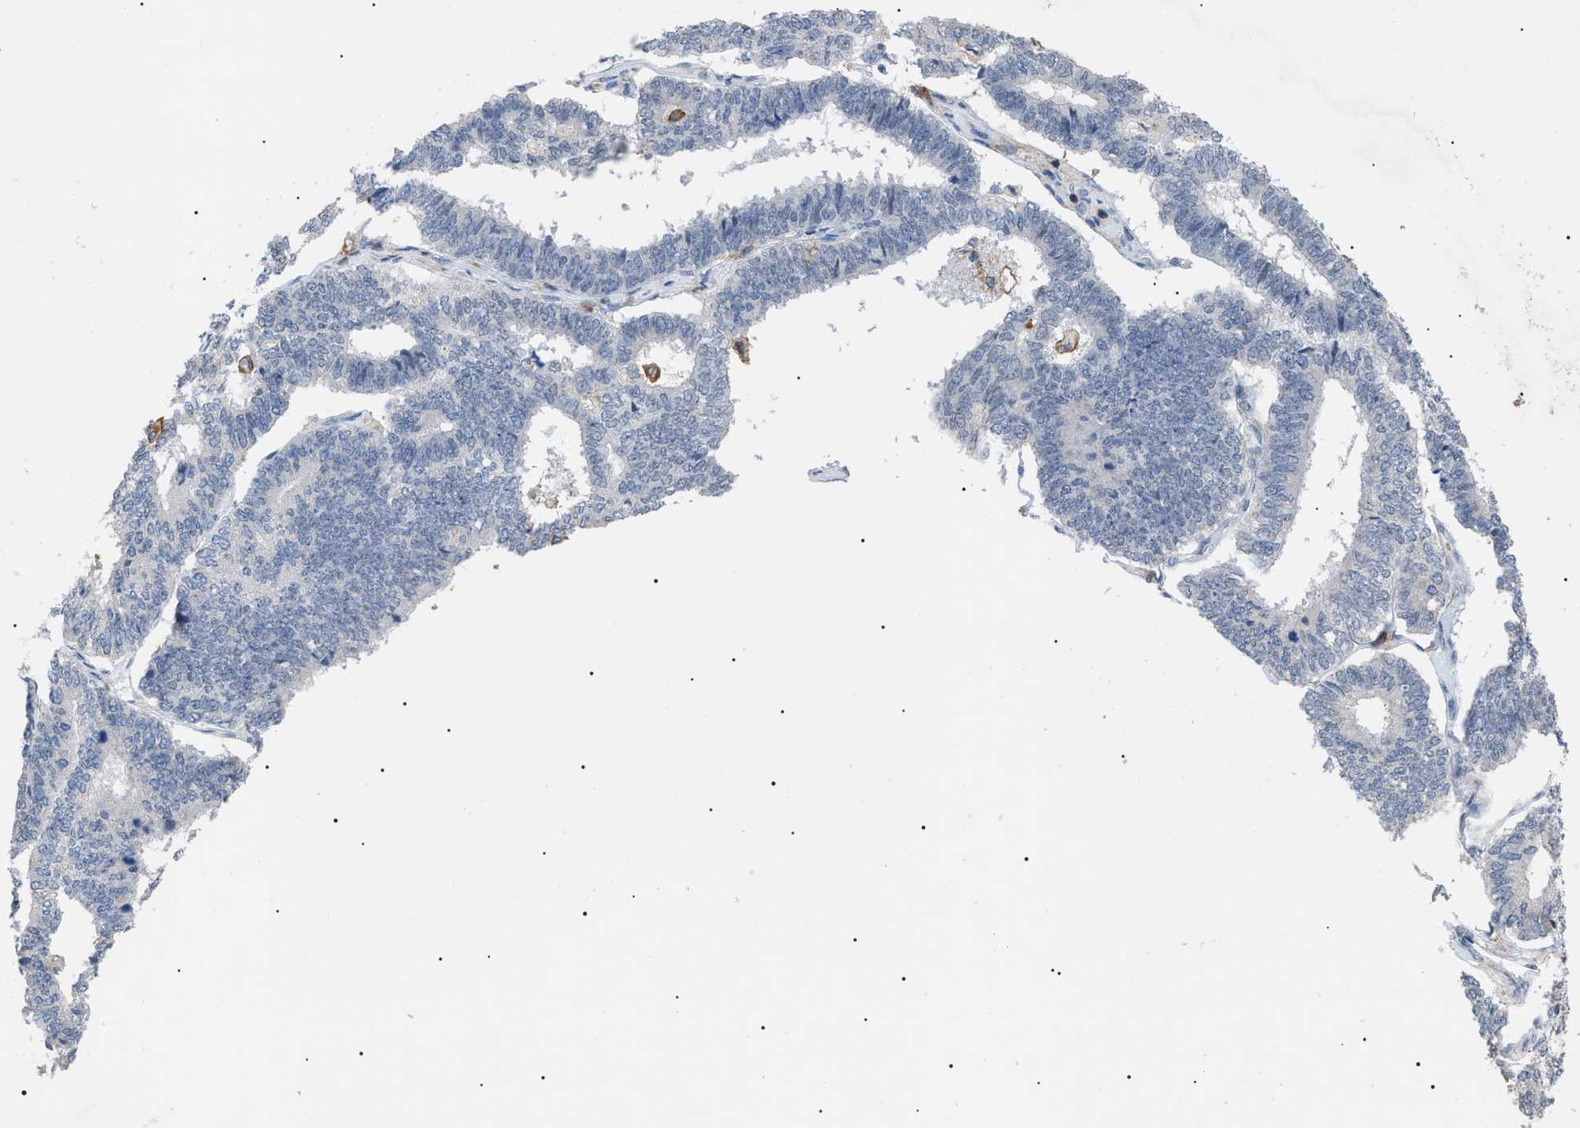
{"staining": {"intensity": "negative", "quantity": "none", "location": "none"}, "tissue": "endometrial cancer", "cell_type": "Tumor cells", "image_type": "cancer", "snomed": [{"axis": "morphology", "description": "Adenocarcinoma, NOS"}, {"axis": "topography", "description": "Endometrium"}], "caption": "This is an immunohistochemistry micrograph of endometrial cancer. There is no staining in tumor cells.", "gene": "CD300A", "patient": {"sex": "female", "age": 70}}